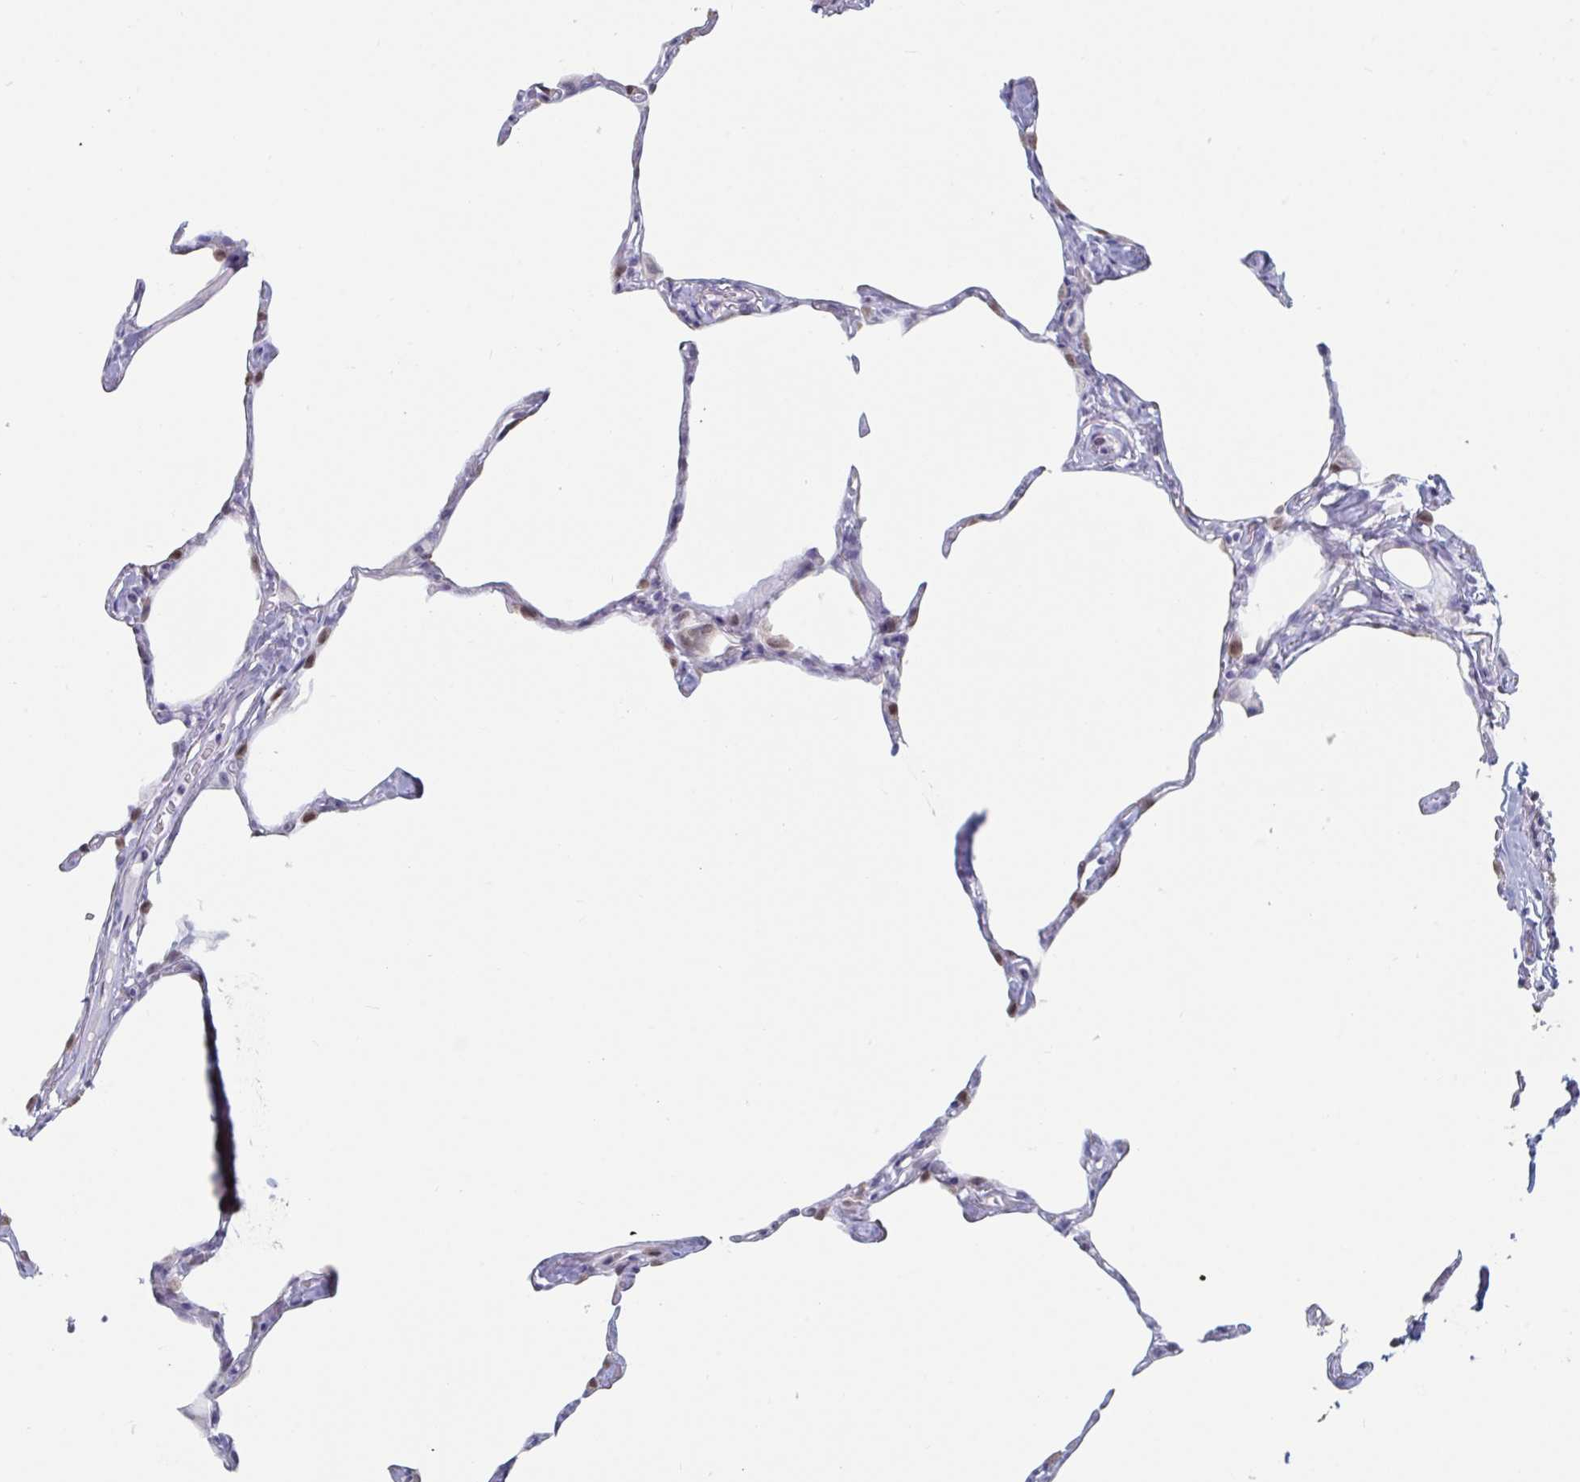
{"staining": {"intensity": "negative", "quantity": "none", "location": "none"}, "tissue": "lung", "cell_type": "Alveolar cells", "image_type": "normal", "snomed": [{"axis": "morphology", "description": "Normal tissue, NOS"}, {"axis": "topography", "description": "Lung"}], "caption": "The photomicrograph demonstrates no significant positivity in alveolar cells of lung.", "gene": "FOXA1", "patient": {"sex": "male", "age": 65}}